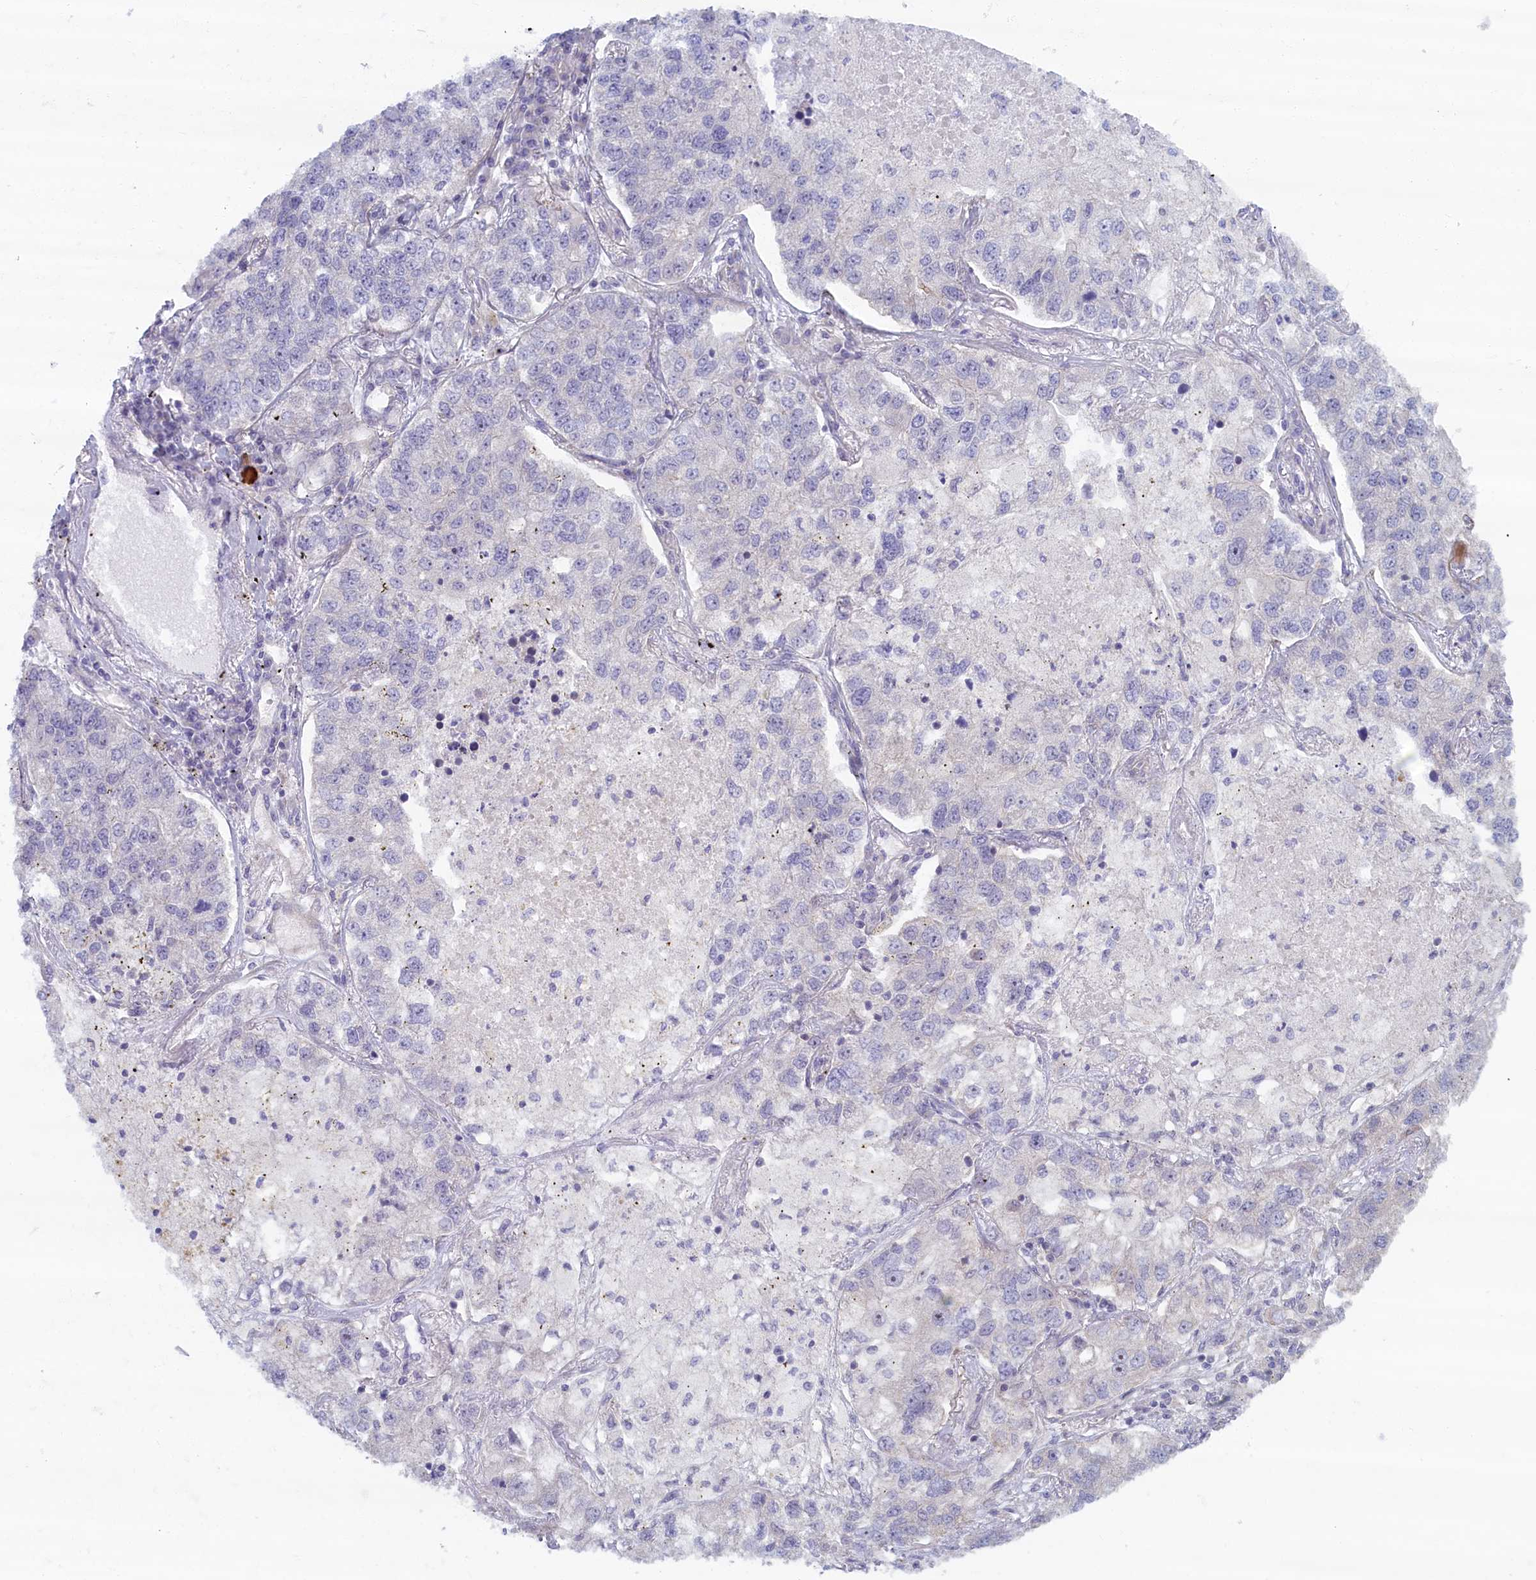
{"staining": {"intensity": "negative", "quantity": "none", "location": "none"}, "tissue": "lung cancer", "cell_type": "Tumor cells", "image_type": "cancer", "snomed": [{"axis": "morphology", "description": "Adenocarcinoma, NOS"}, {"axis": "topography", "description": "Lung"}], "caption": "The image shows no staining of tumor cells in lung adenocarcinoma.", "gene": "TRPM4", "patient": {"sex": "male", "age": 49}}